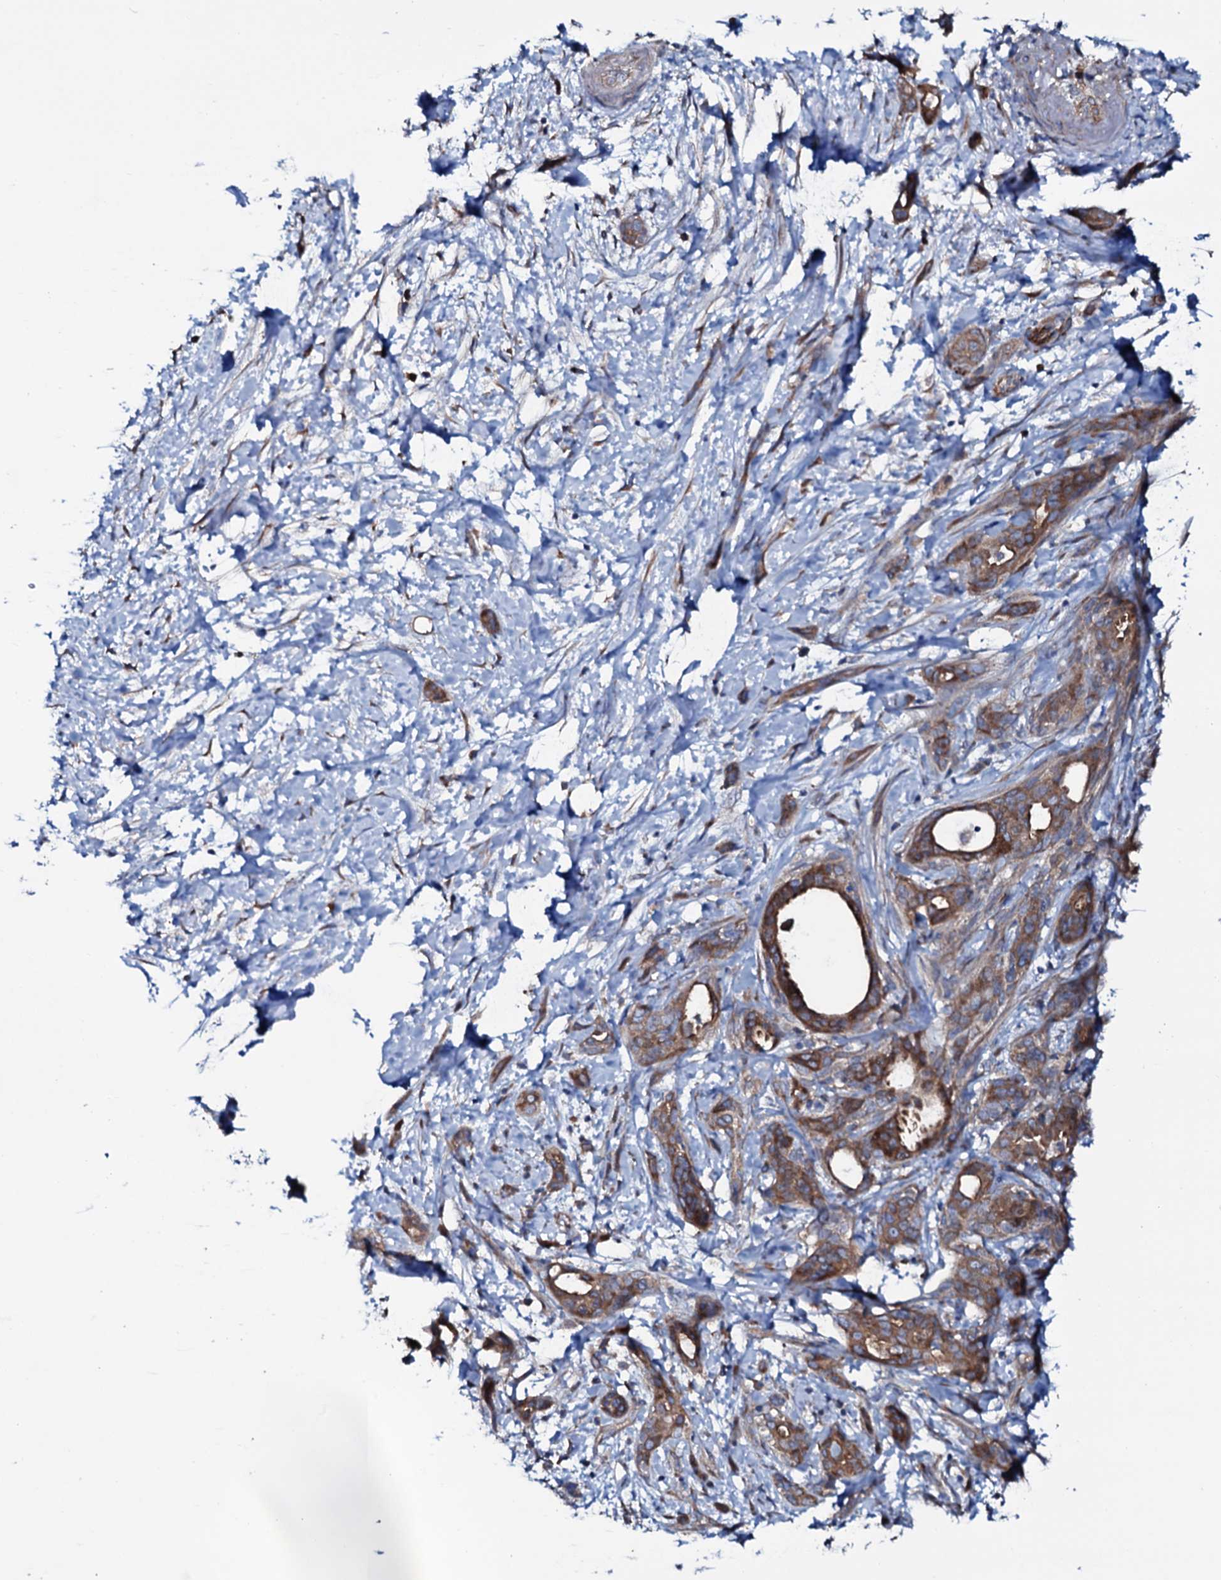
{"staining": {"intensity": "moderate", "quantity": ">75%", "location": "cytoplasmic/membranous"}, "tissue": "pancreatic cancer", "cell_type": "Tumor cells", "image_type": "cancer", "snomed": [{"axis": "morphology", "description": "Normal tissue, NOS"}, {"axis": "morphology", "description": "Adenocarcinoma, NOS"}, {"axis": "topography", "description": "Pancreas"}, {"axis": "topography", "description": "Peripheral nerve tissue"}], "caption": "Protein staining of adenocarcinoma (pancreatic) tissue displays moderate cytoplasmic/membranous positivity in about >75% of tumor cells.", "gene": "STARD13", "patient": {"sex": "female", "age": 63}}